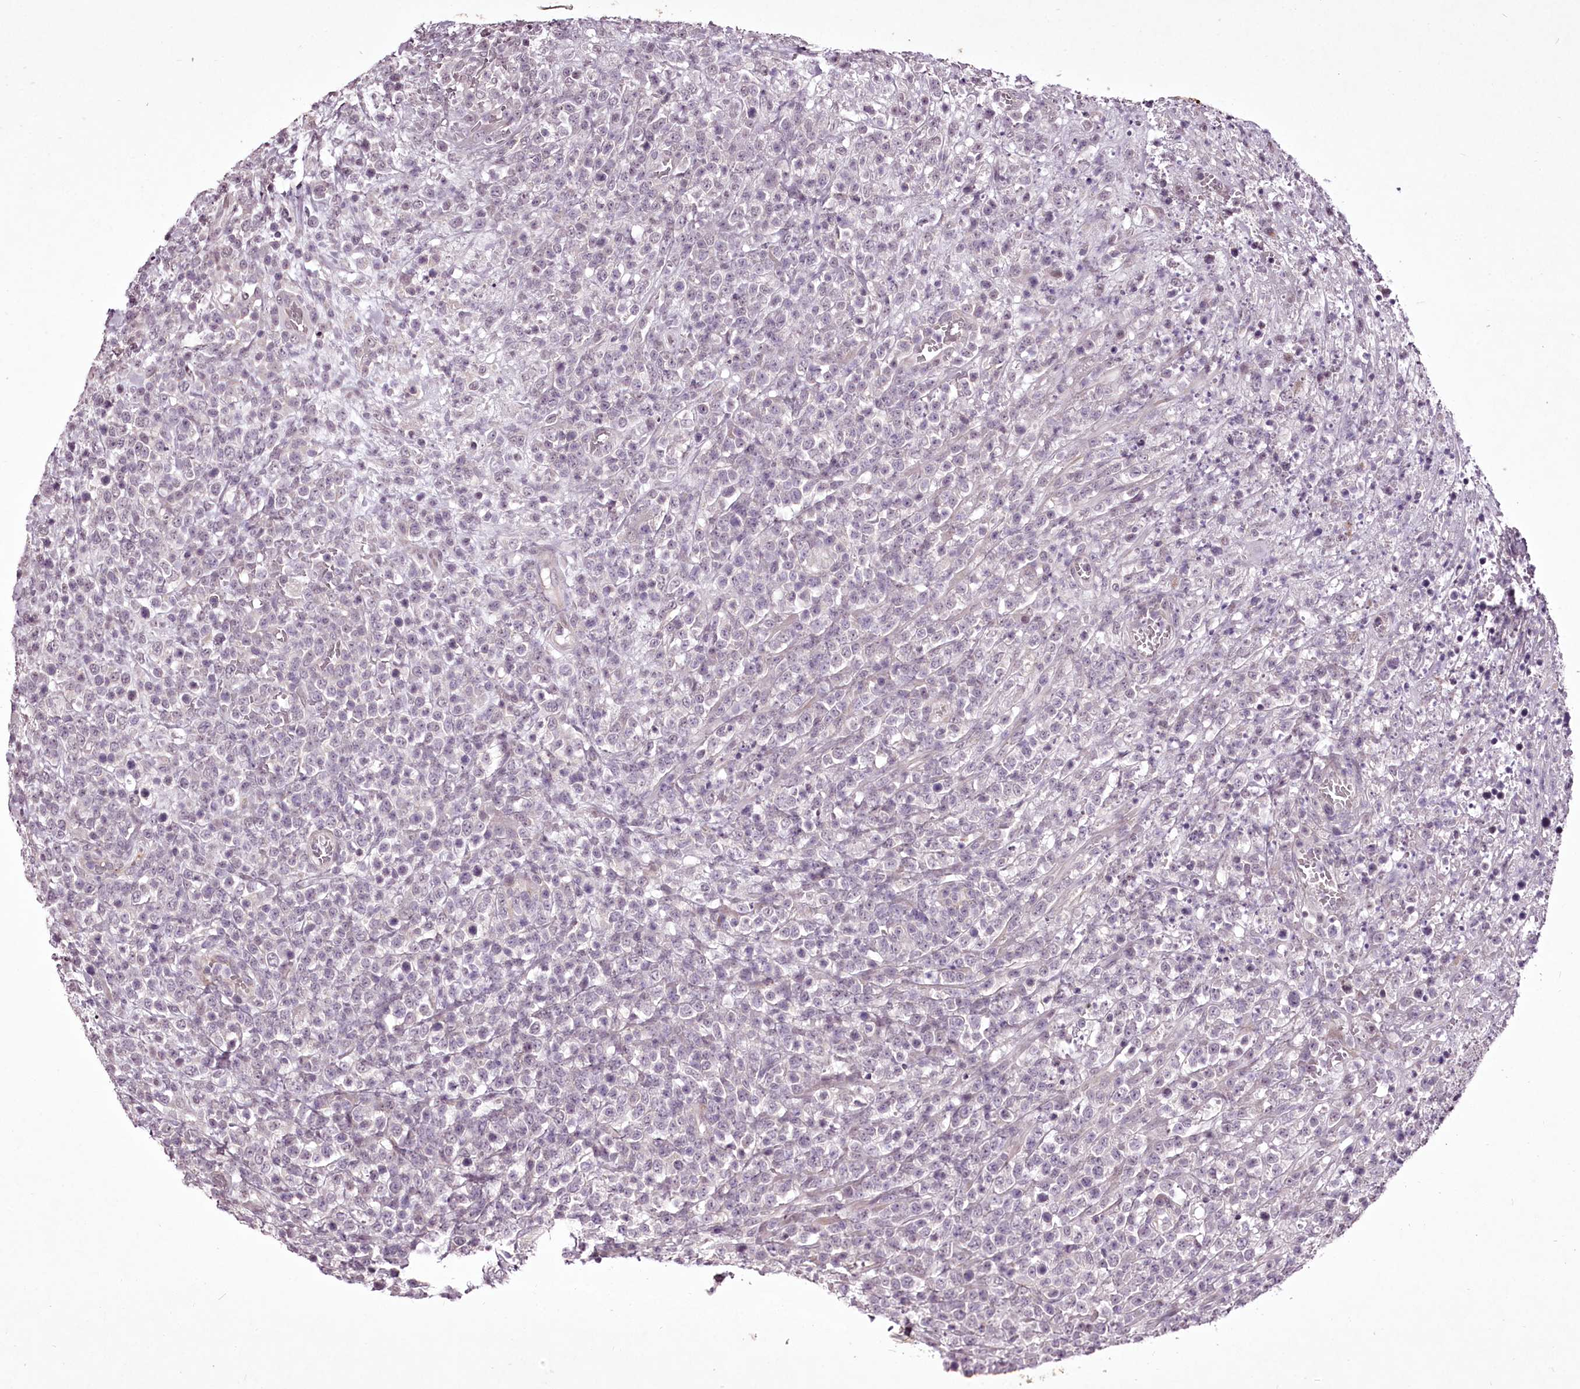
{"staining": {"intensity": "negative", "quantity": "none", "location": "none"}, "tissue": "lymphoma", "cell_type": "Tumor cells", "image_type": "cancer", "snomed": [{"axis": "morphology", "description": "Malignant lymphoma, non-Hodgkin's type, High grade"}, {"axis": "topography", "description": "Colon"}], "caption": "Tumor cells show no significant protein staining in lymphoma. (IHC, brightfield microscopy, high magnification).", "gene": "C1orf56", "patient": {"sex": "female", "age": 53}}